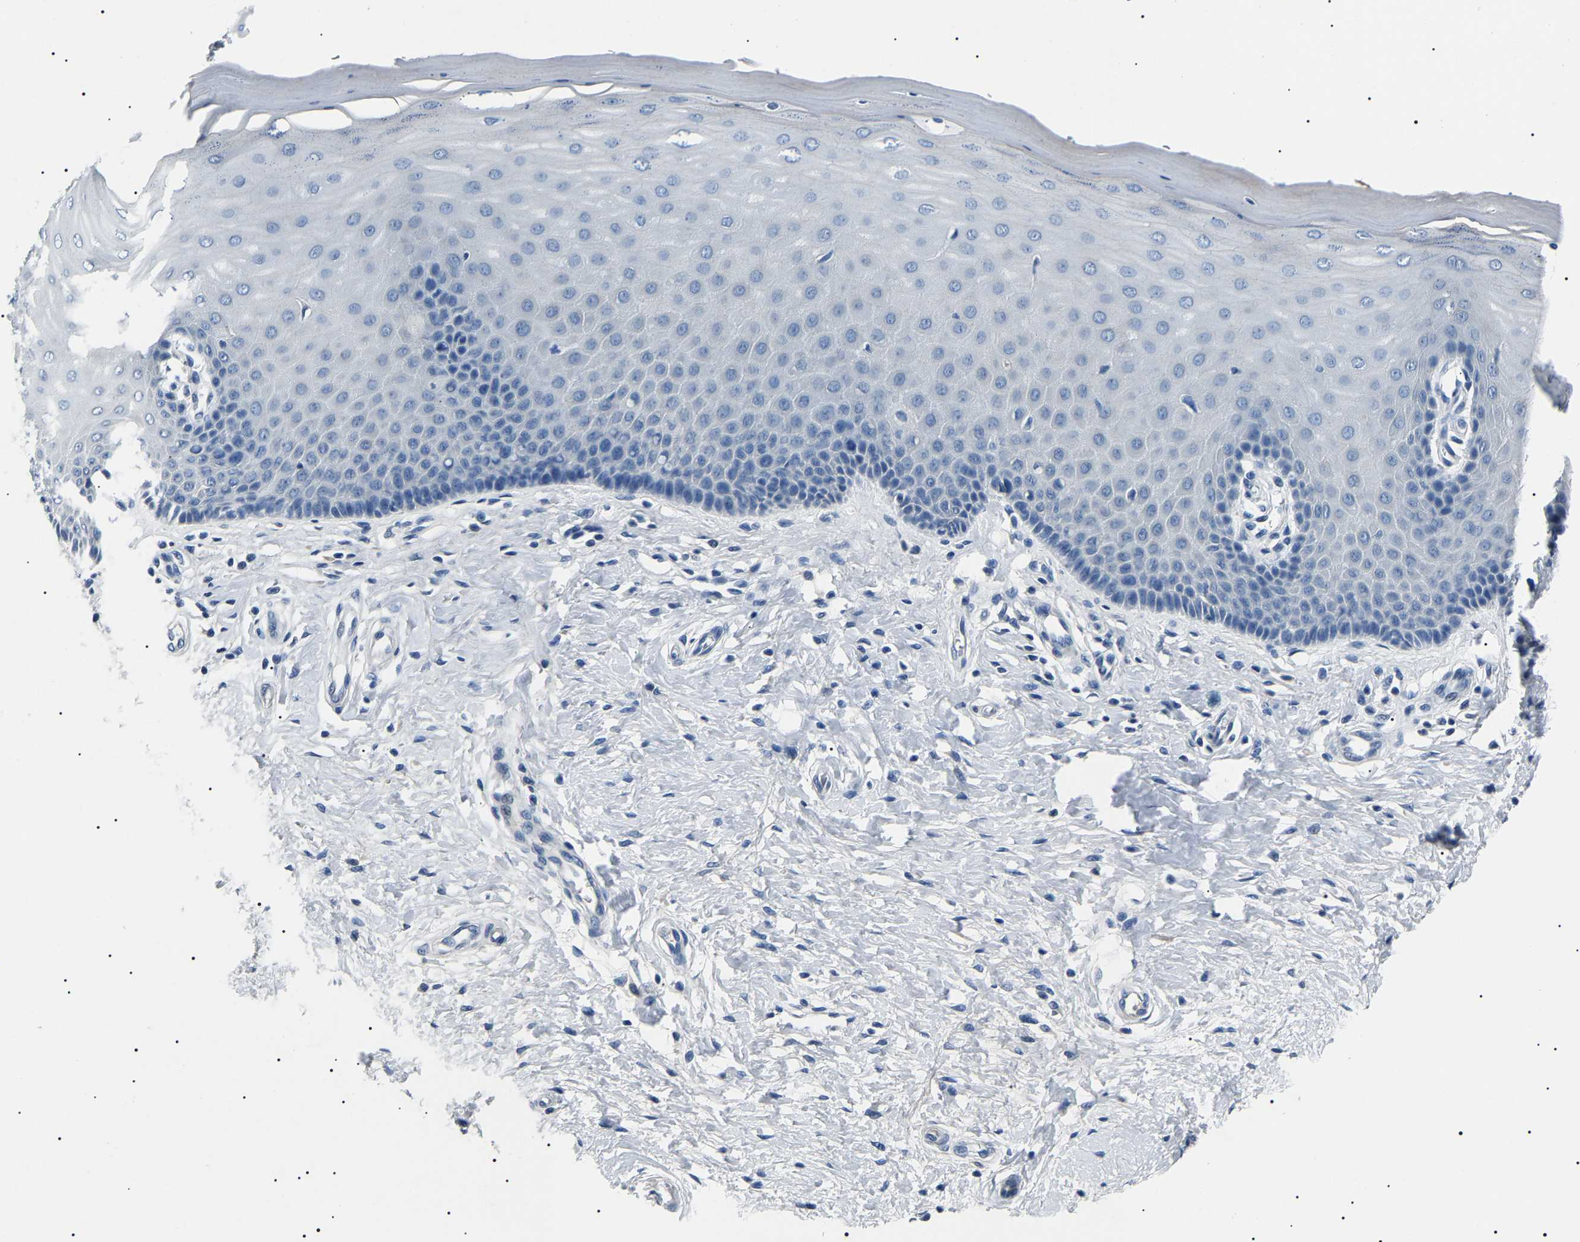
{"staining": {"intensity": "negative", "quantity": "none", "location": "none"}, "tissue": "cervix", "cell_type": "Glandular cells", "image_type": "normal", "snomed": [{"axis": "morphology", "description": "Normal tissue, NOS"}, {"axis": "topography", "description": "Cervix"}], "caption": "IHC of normal human cervix shows no staining in glandular cells. (Stains: DAB immunohistochemistry with hematoxylin counter stain, Microscopy: brightfield microscopy at high magnification).", "gene": "KLK15", "patient": {"sex": "female", "age": 55}}